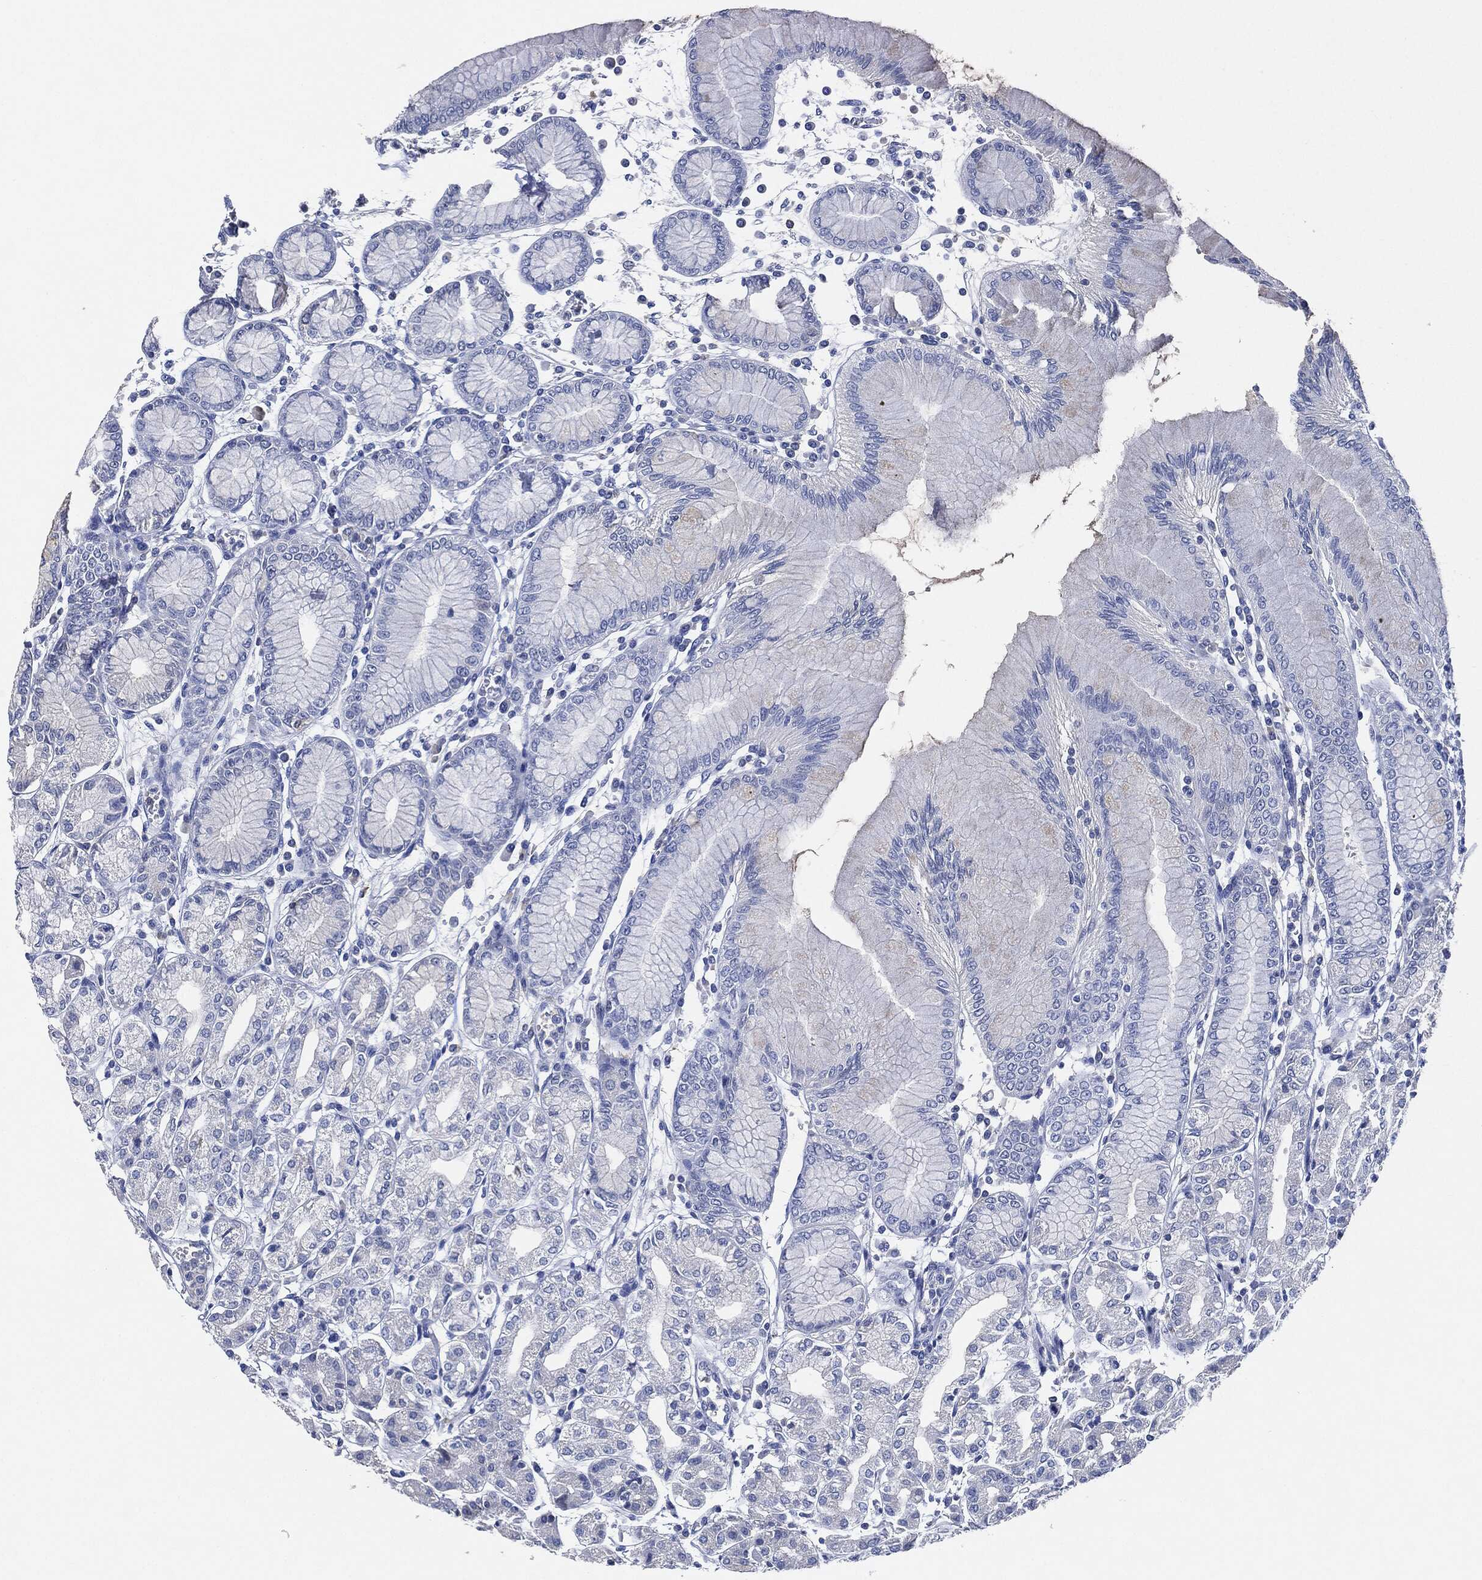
{"staining": {"intensity": "negative", "quantity": "none", "location": "none"}, "tissue": "stomach", "cell_type": "Glandular cells", "image_type": "normal", "snomed": [{"axis": "morphology", "description": "Normal tissue, NOS"}, {"axis": "topography", "description": "Skeletal muscle"}, {"axis": "topography", "description": "Stomach"}], "caption": "Benign stomach was stained to show a protein in brown. There is no significant staining in glandular cells. The staining was performed using DAB to visualize the protein expression in brown, while the nuclei were stained in blue with hematoxylin (Magnification: 20x).", "gene": "NTRK1", "patient": {"sex": "female", "age": 57}}